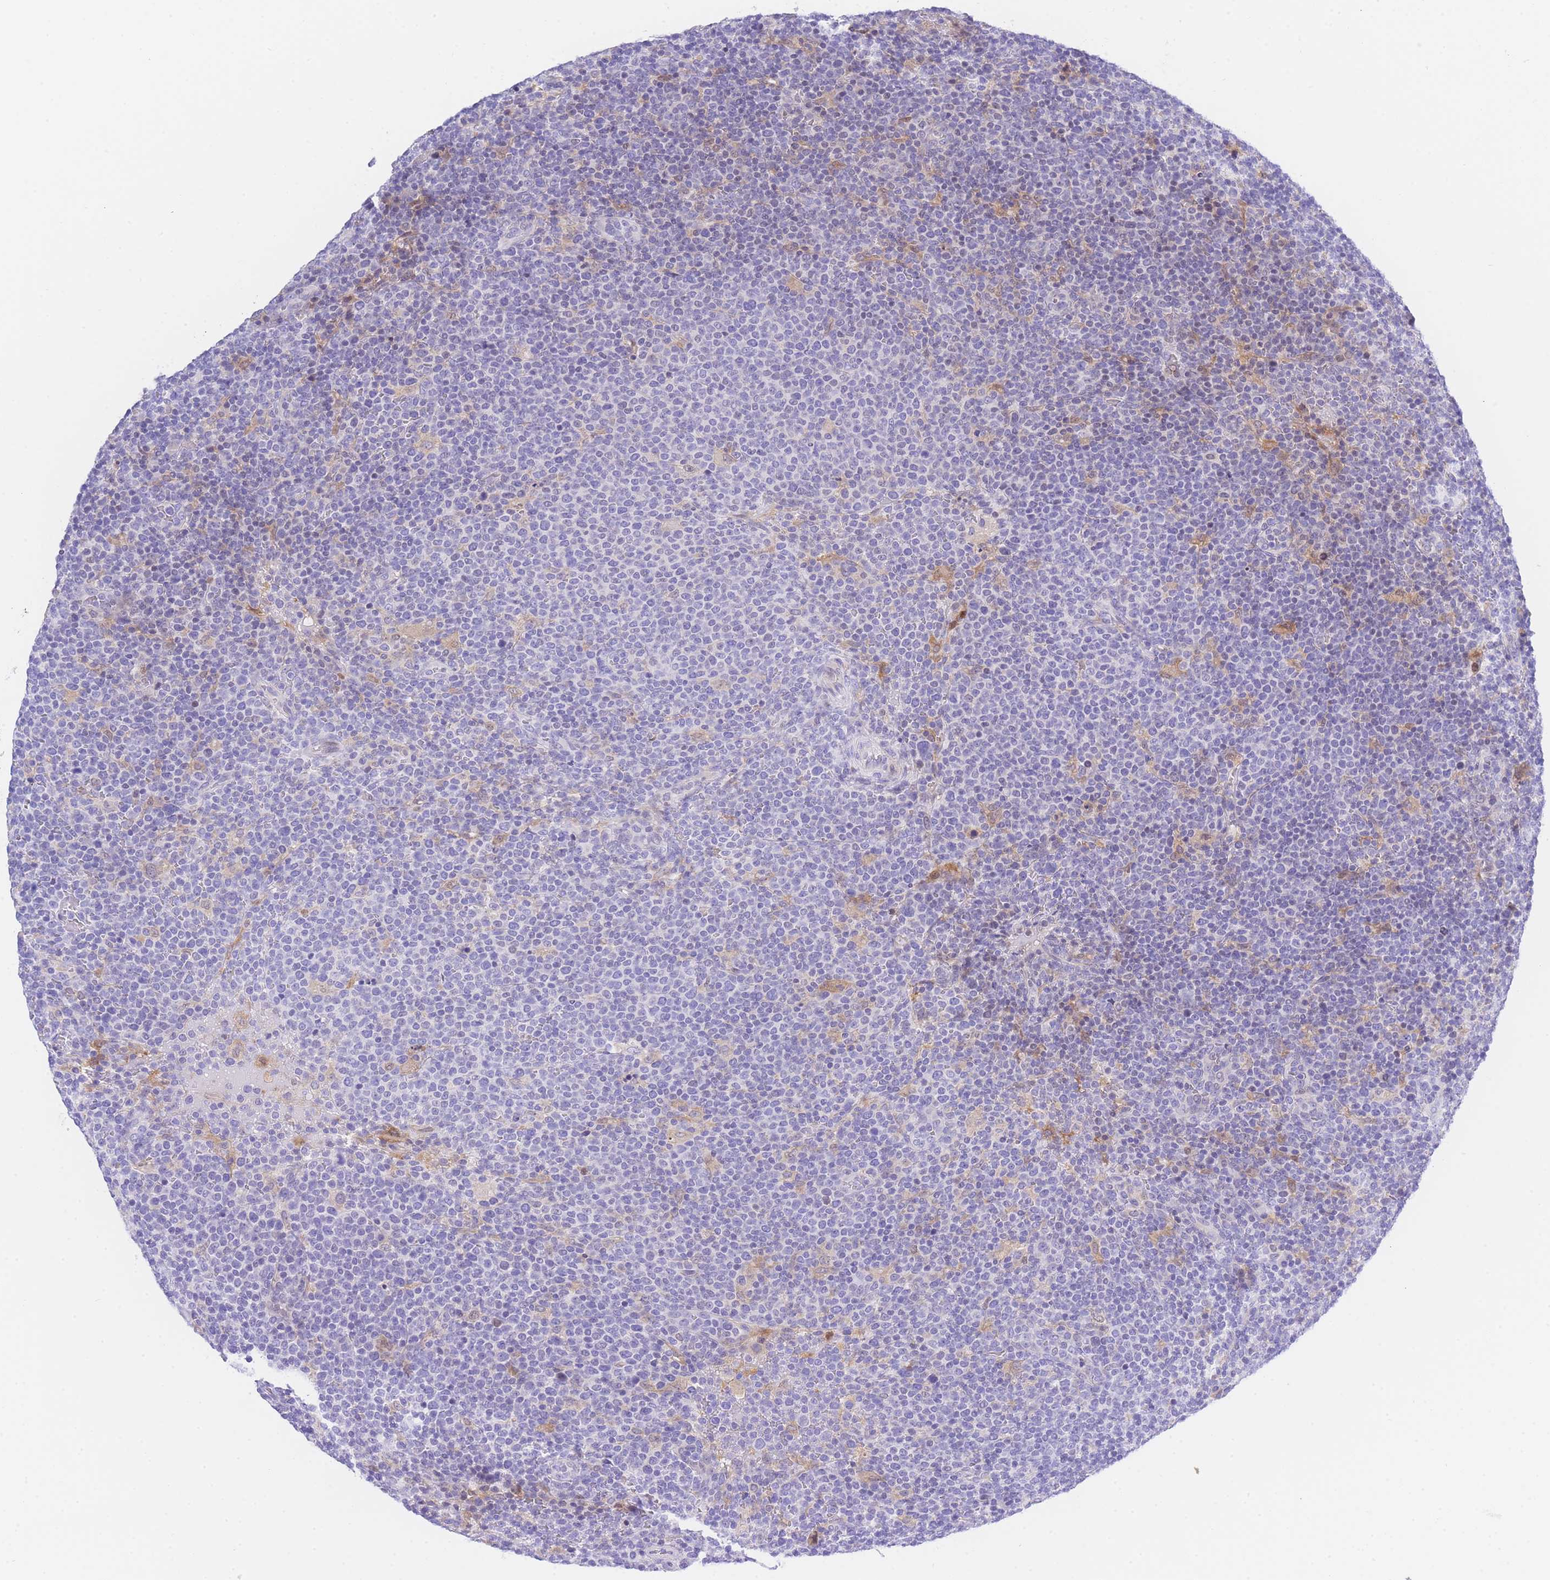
{"staining": {"intensity": "negative", "quantity": "none", "location": "none"}, "tissue": "lymphoma", "cell_type": "Tumor cells", "image_type": "cancer", "snomed": [{"axis": "morphology", "description": "Malignant lymphoma, non-Hodgkin's type, High grade"}, {"axis": "topography", "description": "Lymph node"}], "caption": "Tumor cells are negative for brown protein staining in lymphoma.", "gene": "TIFAB", "patient": {"sex": "male", "age": 61}}